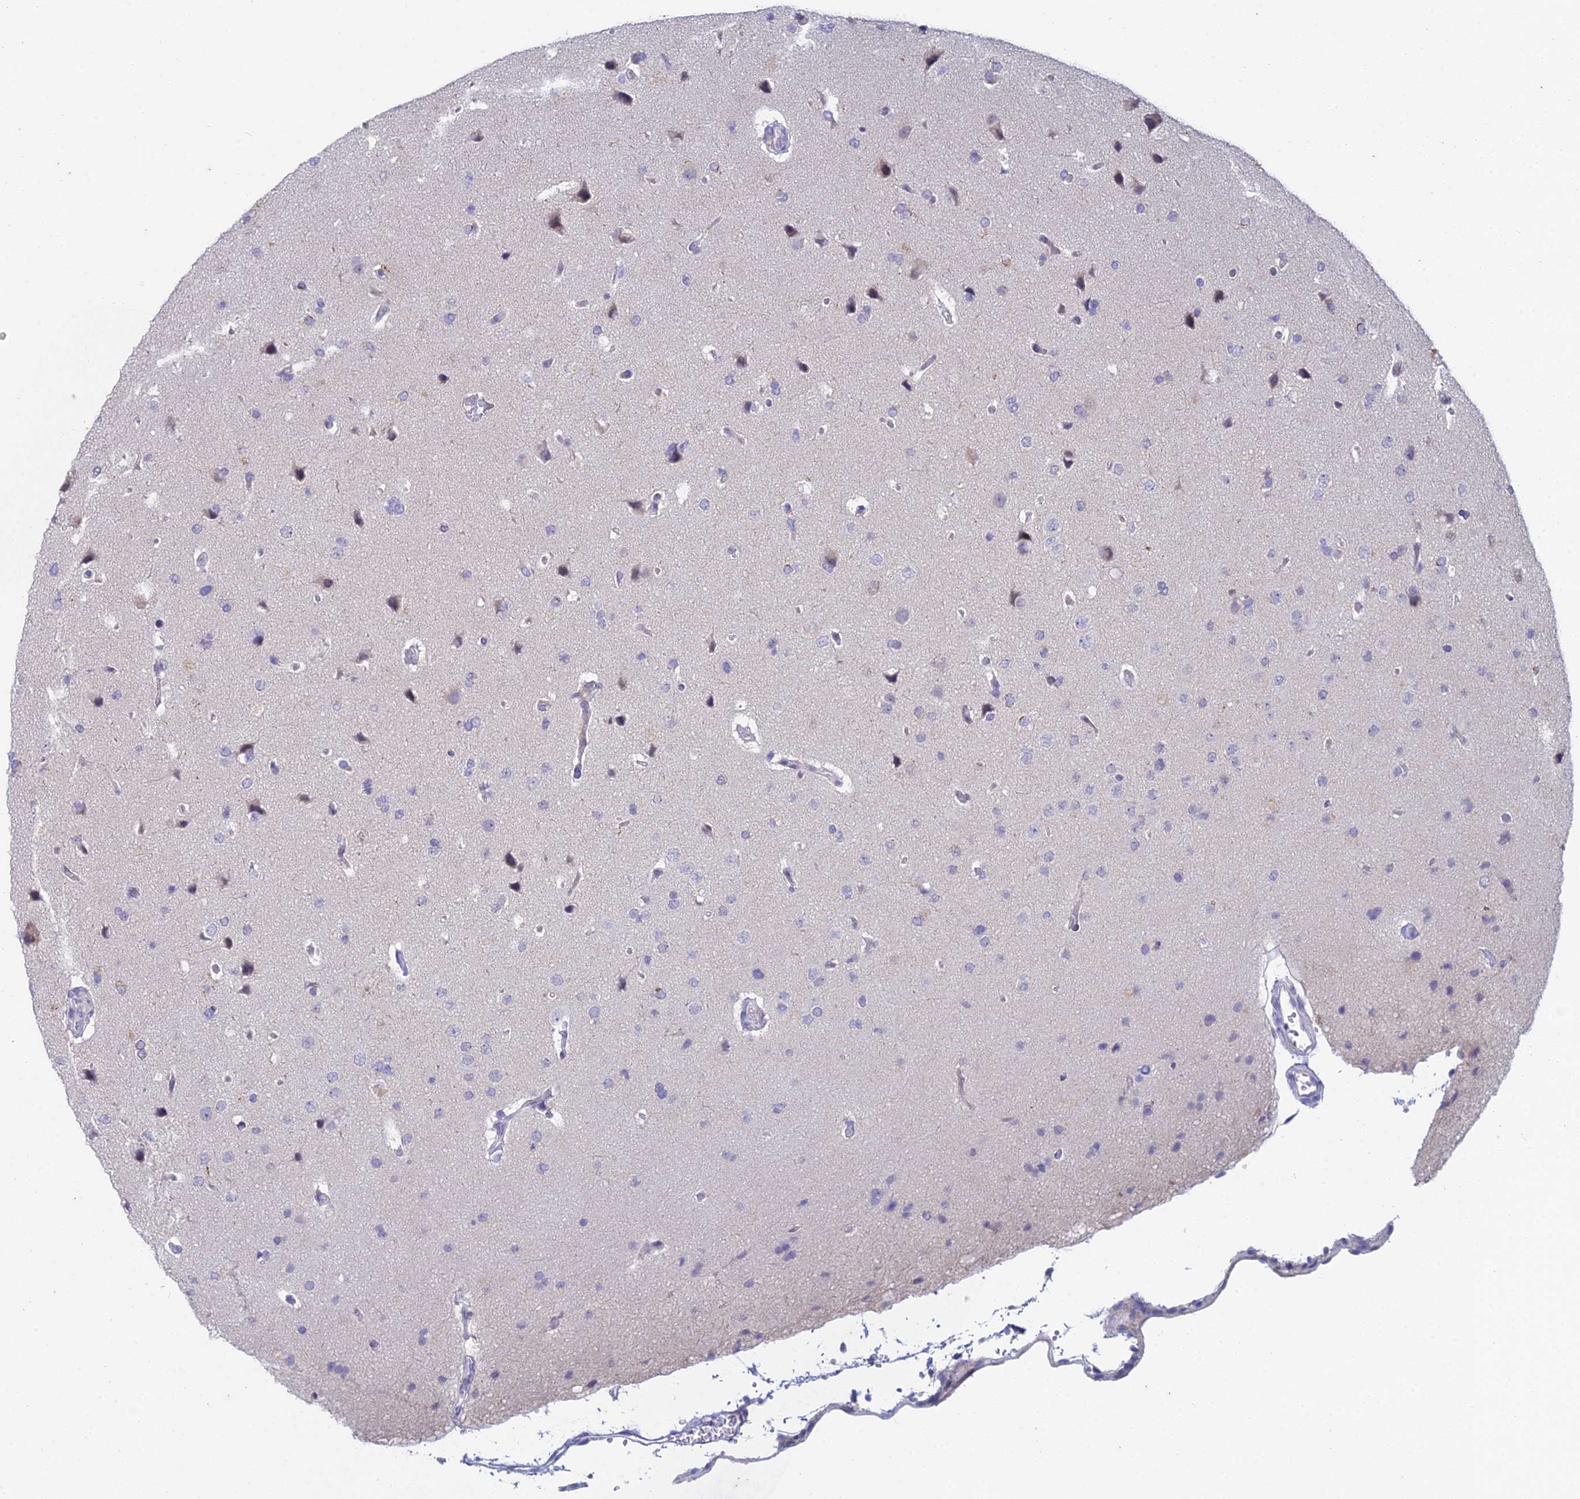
{"staining": {"intensity": "negative", "quantity": "none", "location": "none"}, "tissue": "glioma", "cell_type": "Tumor cells", "image_type": "cancer", "snomed": [{"axis": "morphology", "description": "Glioma, malignant, High grade"}, {"axis": "topography", "description": "Brain"}], "caption": "Immunohistochemical staining of malignant high-grade glioma shows no significant staining in tumor cells.", "gene": "EEF2KMT", "patient": {"sex": "male", "age": 72}}